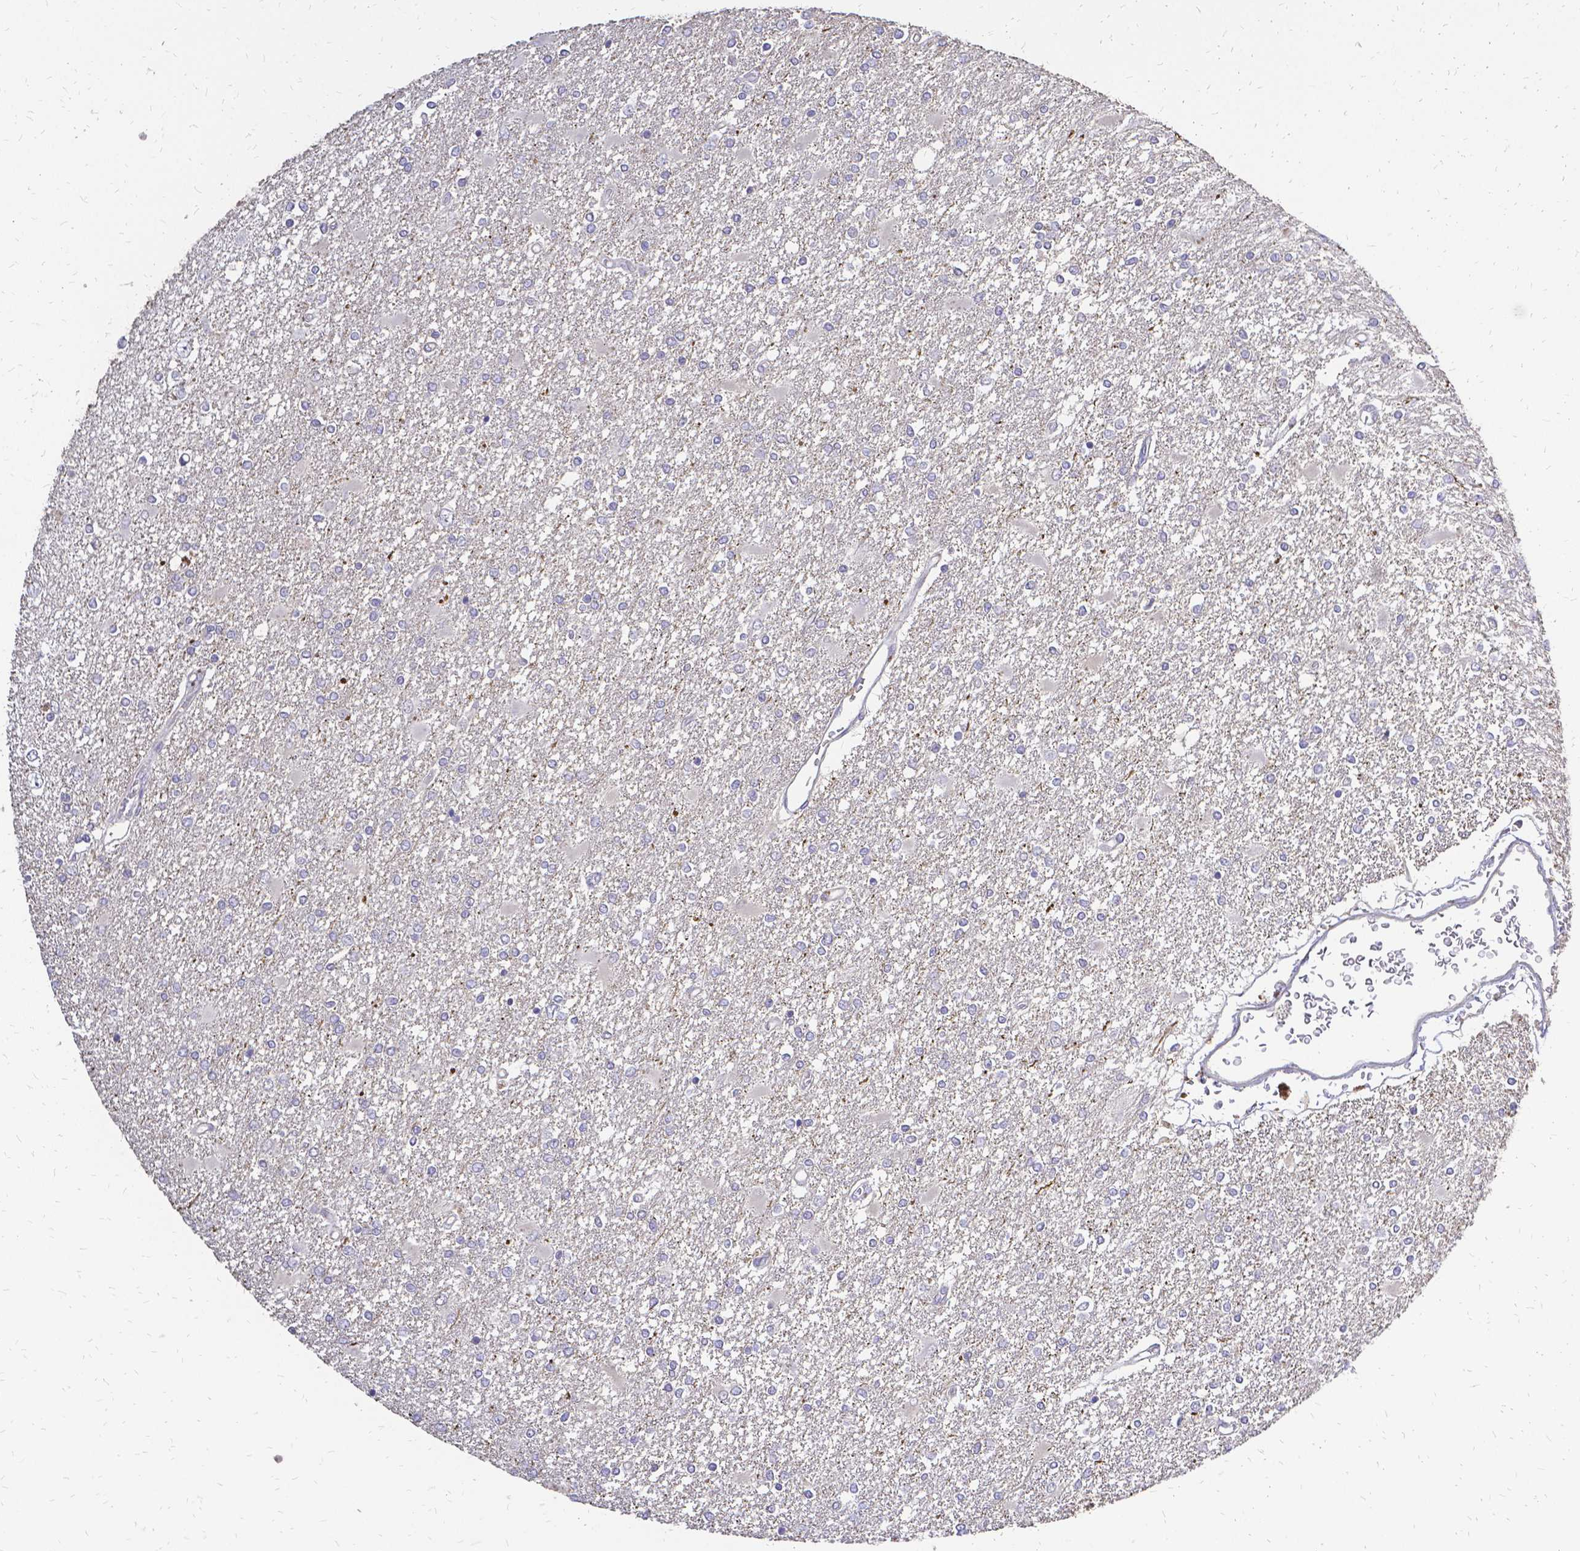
{"staining": {"intensity": "negative", "quantity": "none", "location": "none"}, "tissue": "glioma", "cell_type": "Tumor cells", "image_type": "cancer", "snomed": [{"axis": "morphology", "description": "Glioma, malignant, High grade"}, {"axis": "topography", "description": "Cerebral cortex"}], "caption": "DAB (3,3'-diaminobenzidine) immunohistochemical staining of human glioma reveals no significant expression in tumor cells. Nuclei are stained in blue.", "gene": "CIB1", "patient": {"sex": "male", "age": 79}}